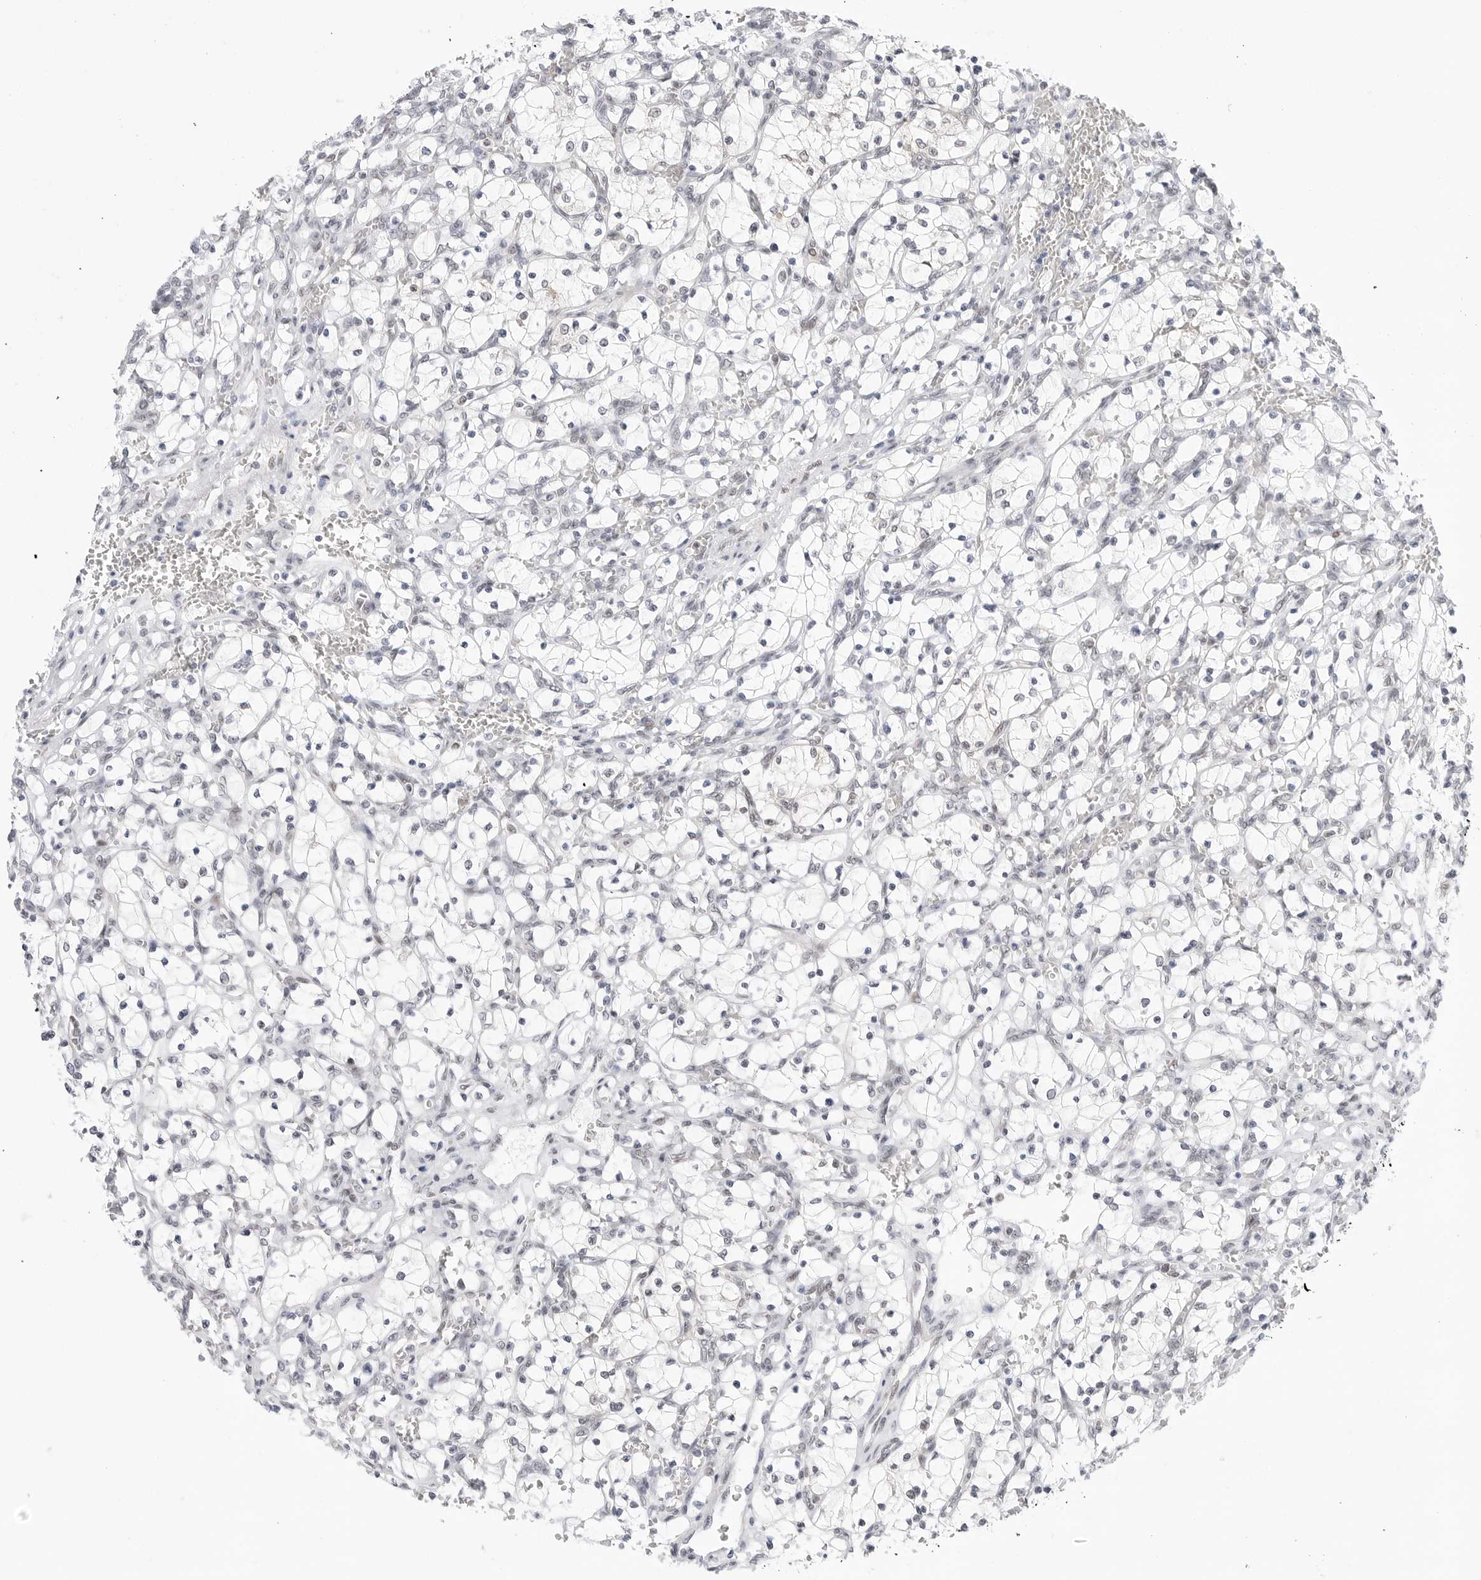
{"staining": {"intensity": "negative", "quantity": "none", "location": "none"}, "tissue": "renal cancer", "cell_type": "Tumor cells", "image_type": "cancer", "snomed": [{"axis": "morphology", "description": "Adenocarcinoma, NOS"}, {"axis": "topography", "description": "Kidney"}], "caption": "A photomicrograph of renal cancer (adenocarcinoma) stained for a protein demonstrates no brown staining in tumor cells.", "gene": "C1orf162", "patient": {"sex": "female", "age": 69}}